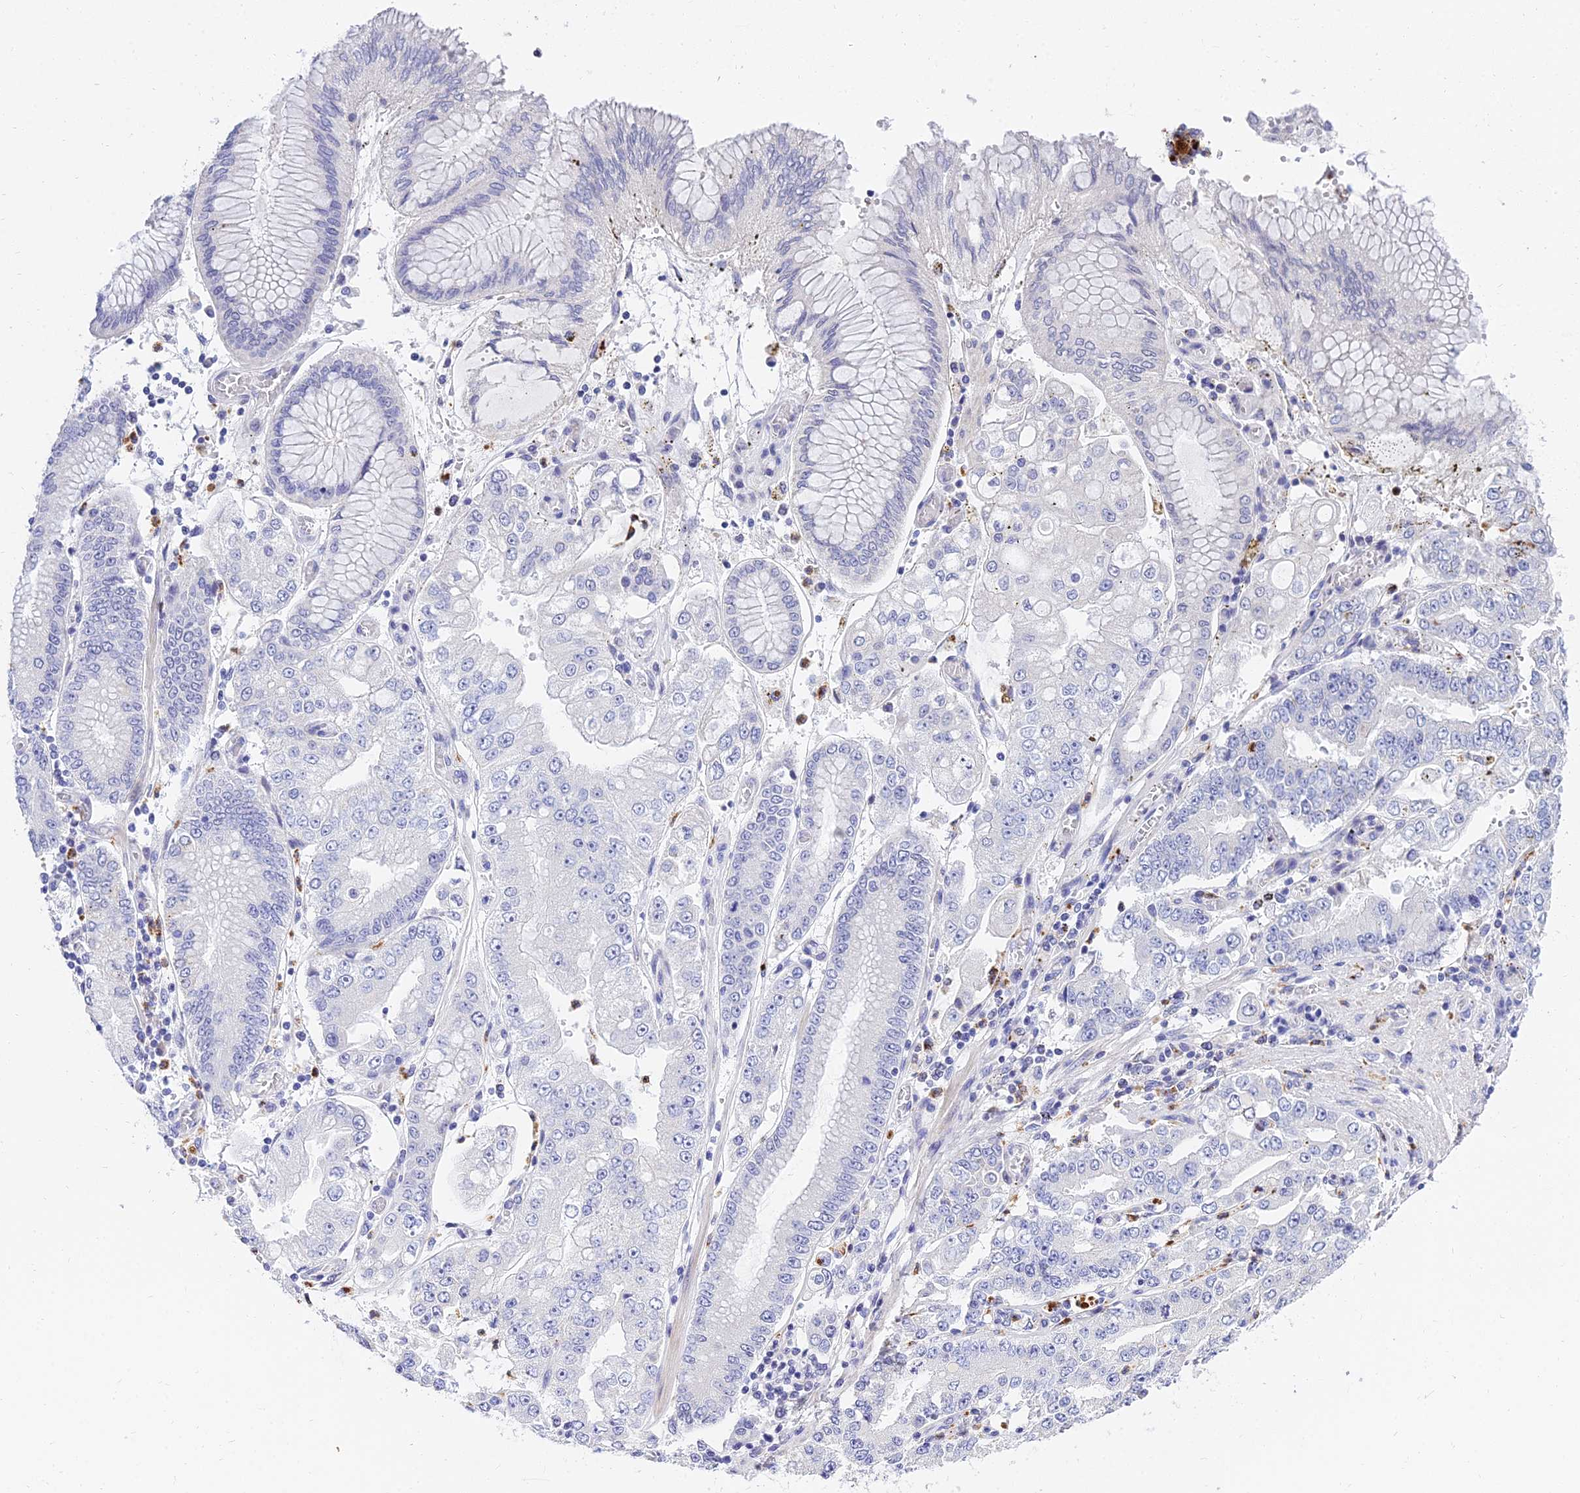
{"staining": {"intensity": "negative", "quantity": "none", "location": "none"}, "tissue": "stomach cancer", "cell_type": "Tumor cells", "image_type": "cancer", "snomed": [{"axis": "morphology", "description": "Adenocarcinoma, NOS"}, {"axis": "topography", "description": "Stomach"}], "caption": "The immunohistochemistry (IHC) photomicrograph has no significant positivity in tumor cells of adenocarcinoma (stomach) tissue.", "gene": "VWC2L", "patient": {"sex": "male", "age": 76}}